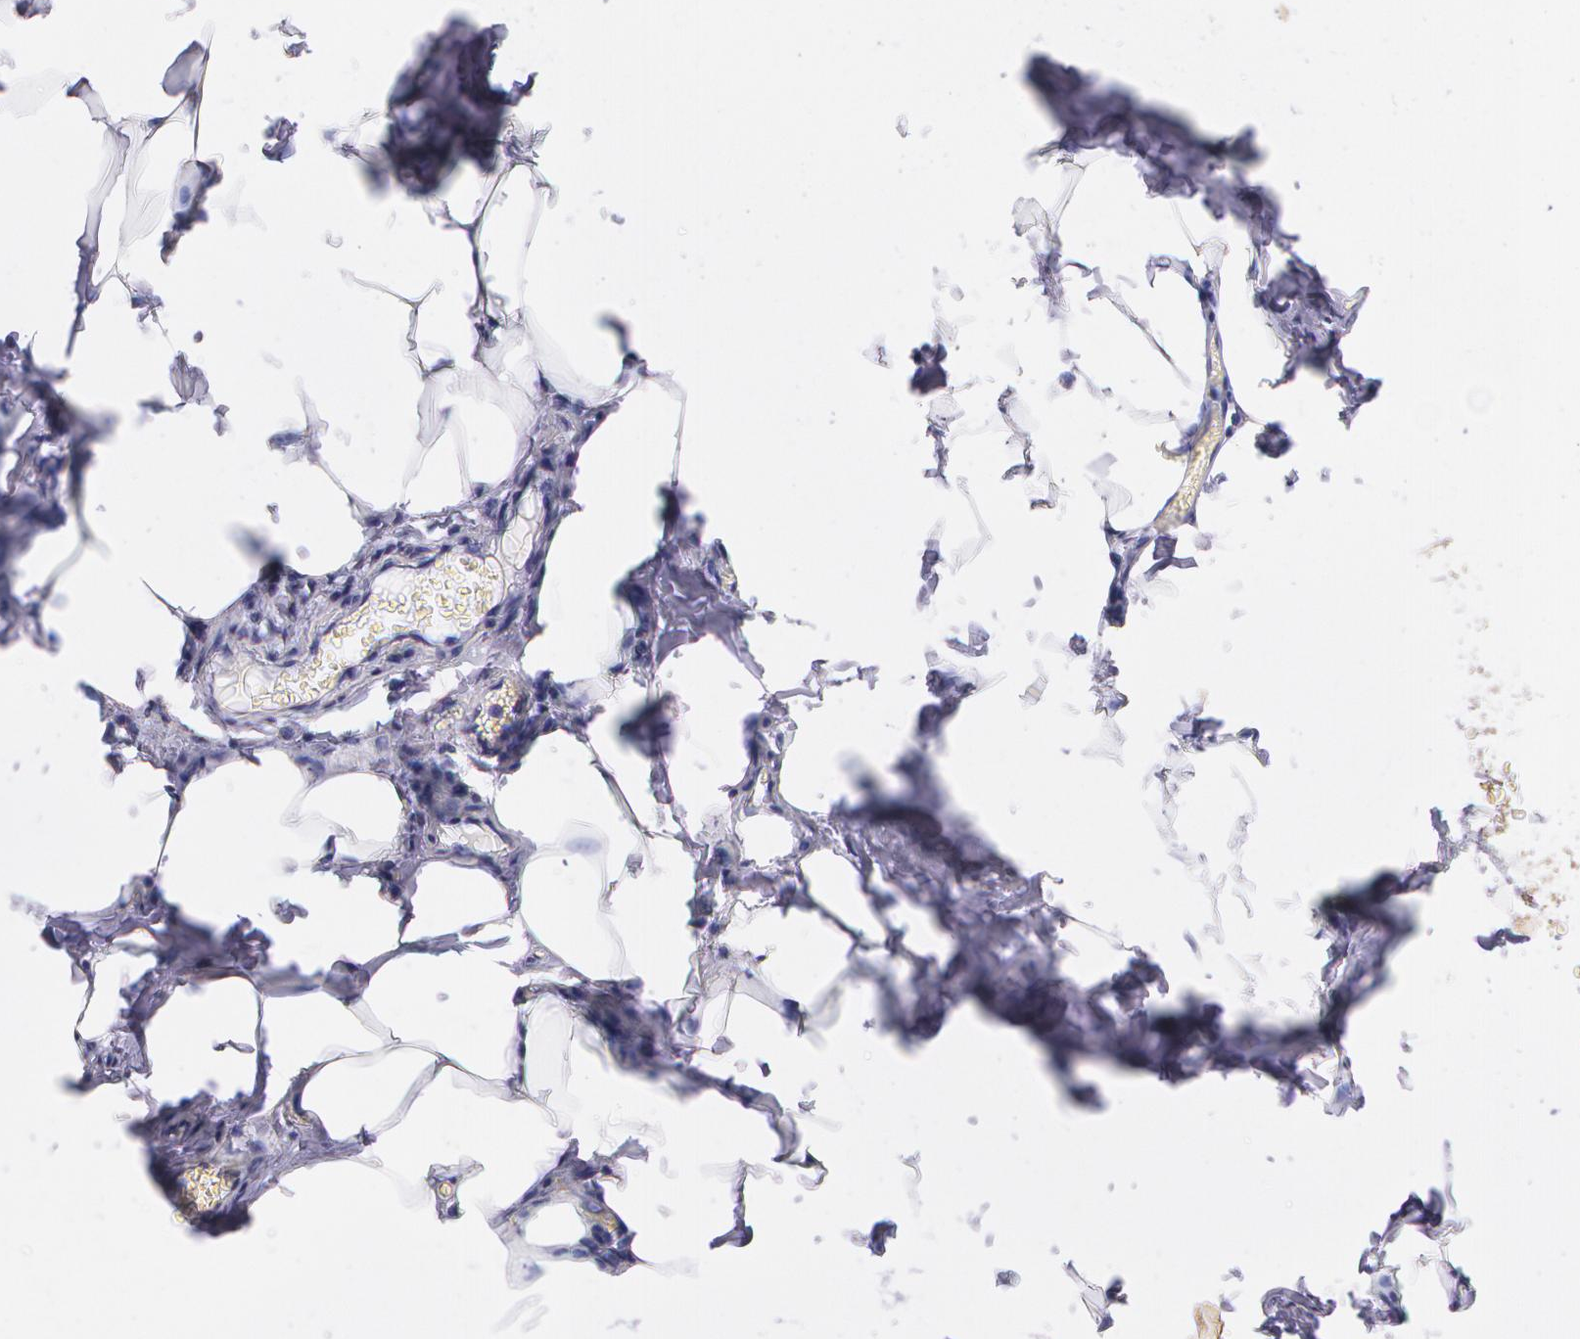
{"staining": {"intensity": "weak", "quantity": "<25%", "location": "cytoplasmic/membranous"}, "tissue": "adipose tissue", "cell_type": "Adipocytes", "image_type": "normal", "snomed": [{"axis": "morphology", "description": "Normal tissue, NOS"}, {"axis": "topography", "description": "Vascular tissue"}], "caption": "High magnification brightfield microscopy of normal adipose tissue stained with DAB (brown) and counterstained with hematoxylin (blue): adipocytes show no significant positivity.", "gene": "RTN1", "patient": {"sex": "male", "age": 41}}